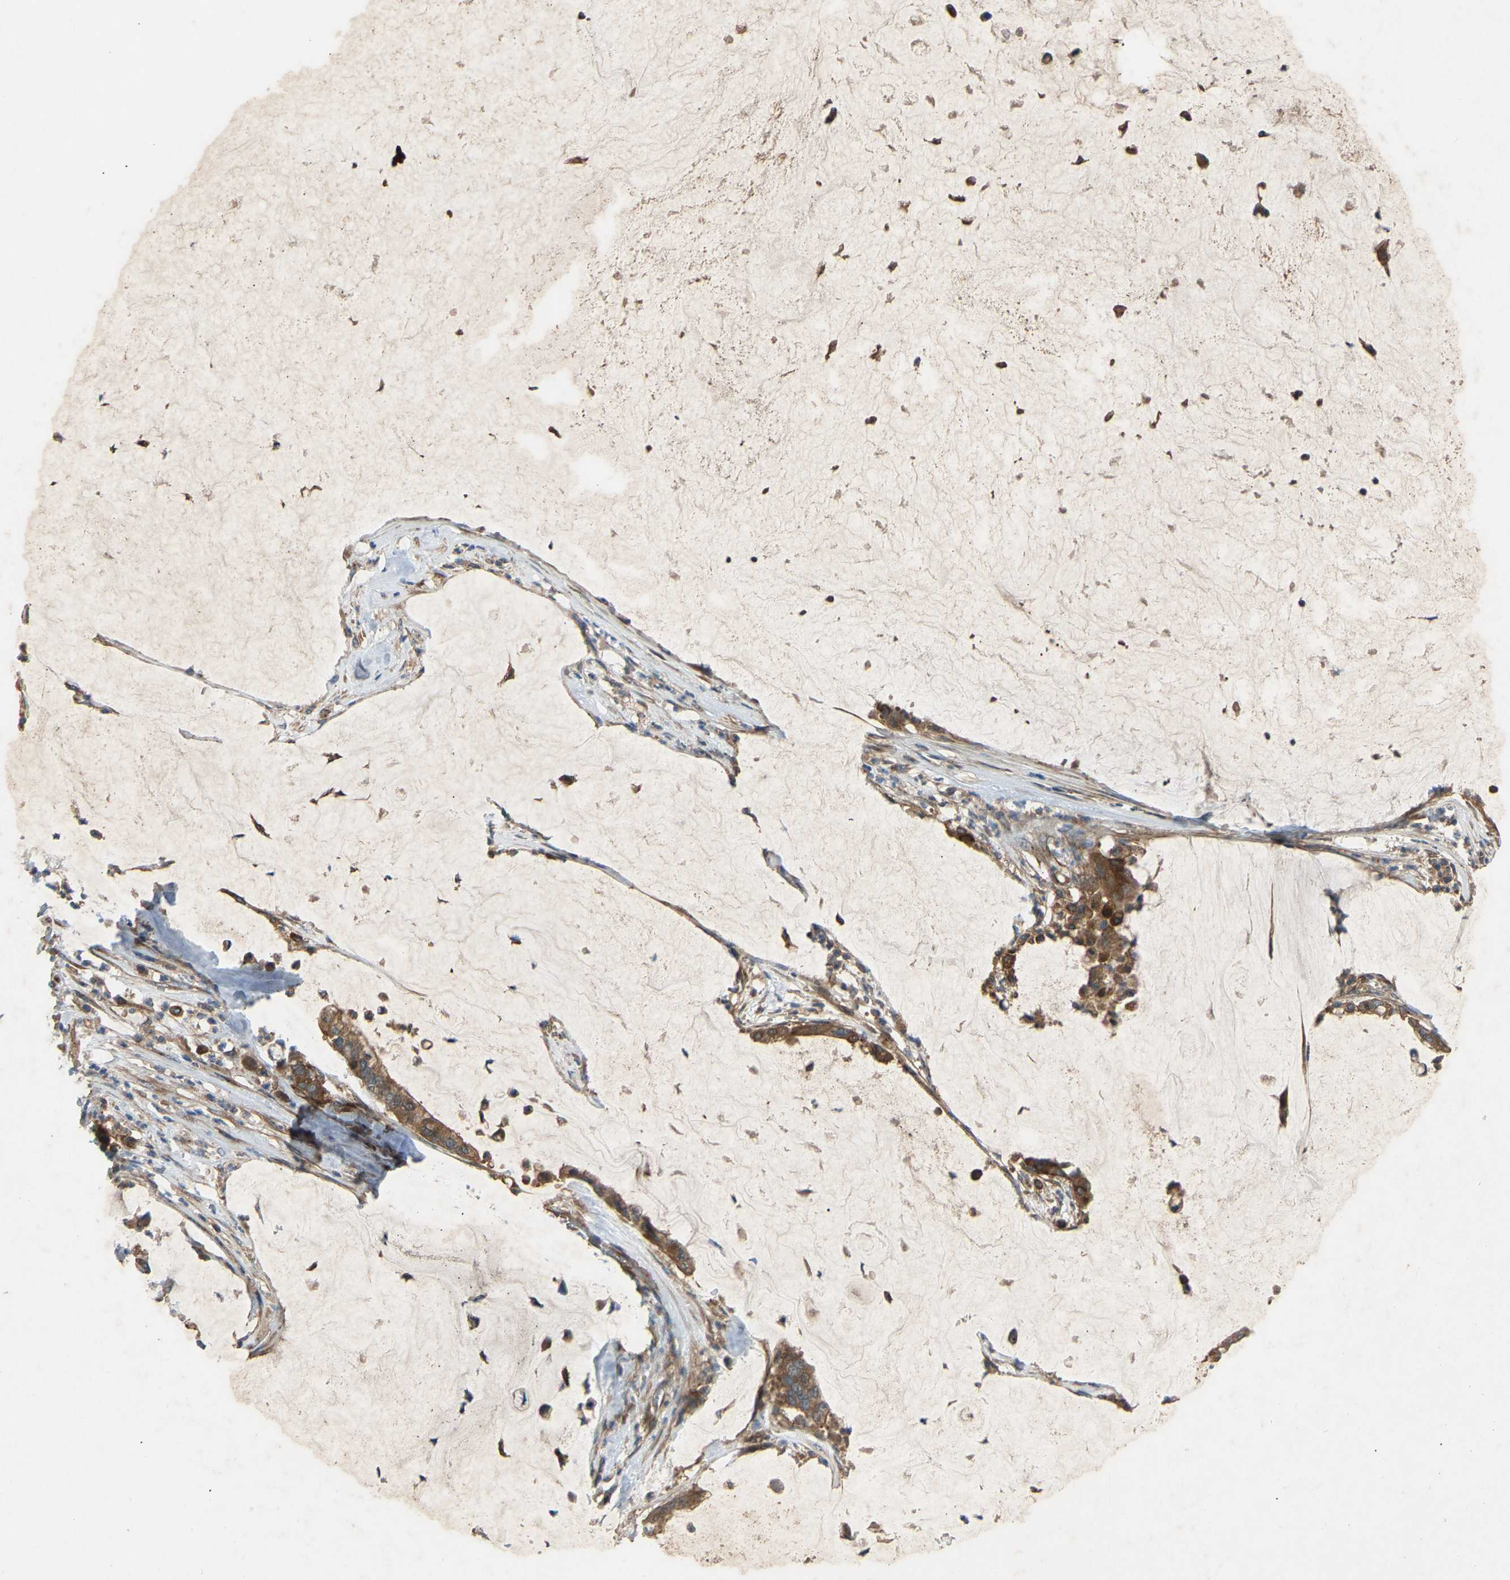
{"staining": {"intensity": "moderate", "quantity": ">75%", "location": "cytoplasmic/membranous"}, "tissue": "pancreatic cancer", "cell_type": "Tumor cells", "image_type": "cancer", "snomed": [{"axis": "morphology", "description": "Adenocarcinoma, NOS"}, {"axis": "topography", "description": "Pancreas"}], "caption": "Pancreatic cancer stained for a protein (brown) exhibits moderate cytoplasmic/membranous positive positivity in about >75% of tumor cells.", "gene": "GAS2L1", "patient": {"sex": "male", "age": 41}}